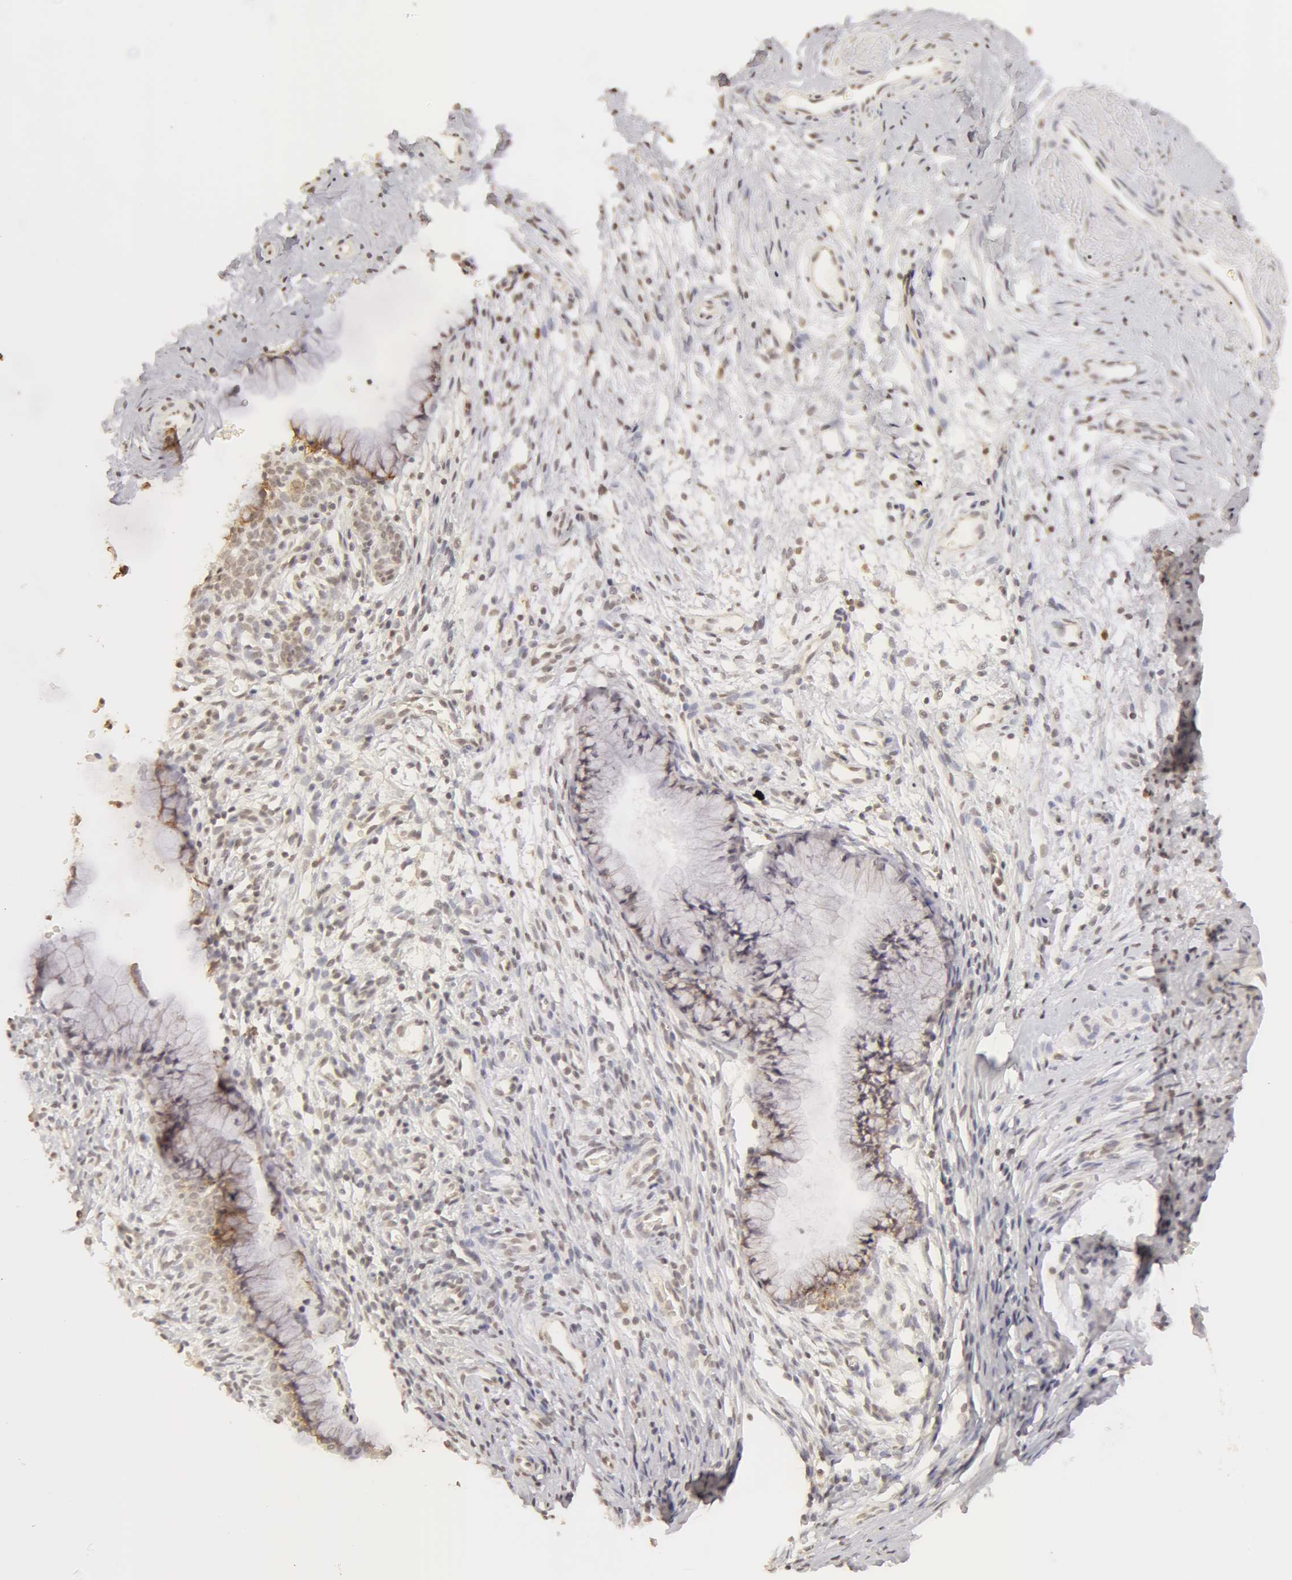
{"staining": {"intensity": "weak", "quantity": ">75%", "location": "cytoplasmic/membranous"}, "tissue": "cervix", "cell_type": "Glandular cells", "image_type": "normal", "snomed": [{"axis": "morphology", "description": "Normal tissue, NOS"}, {"axis": "topography", "description": "Cervix"}], "caption": "Immunohistochemistry micrograph of normal cervix: human cervix stained using immunohistochemistry exhibits low levels of weak protein expression localized specifically in the cytoplasmic/membranous of glandular cells, appearing as a cytoplasmic/membranous brown color.", "gene": "ADAM10", "patient": {"sex": "female", "age": 70}}